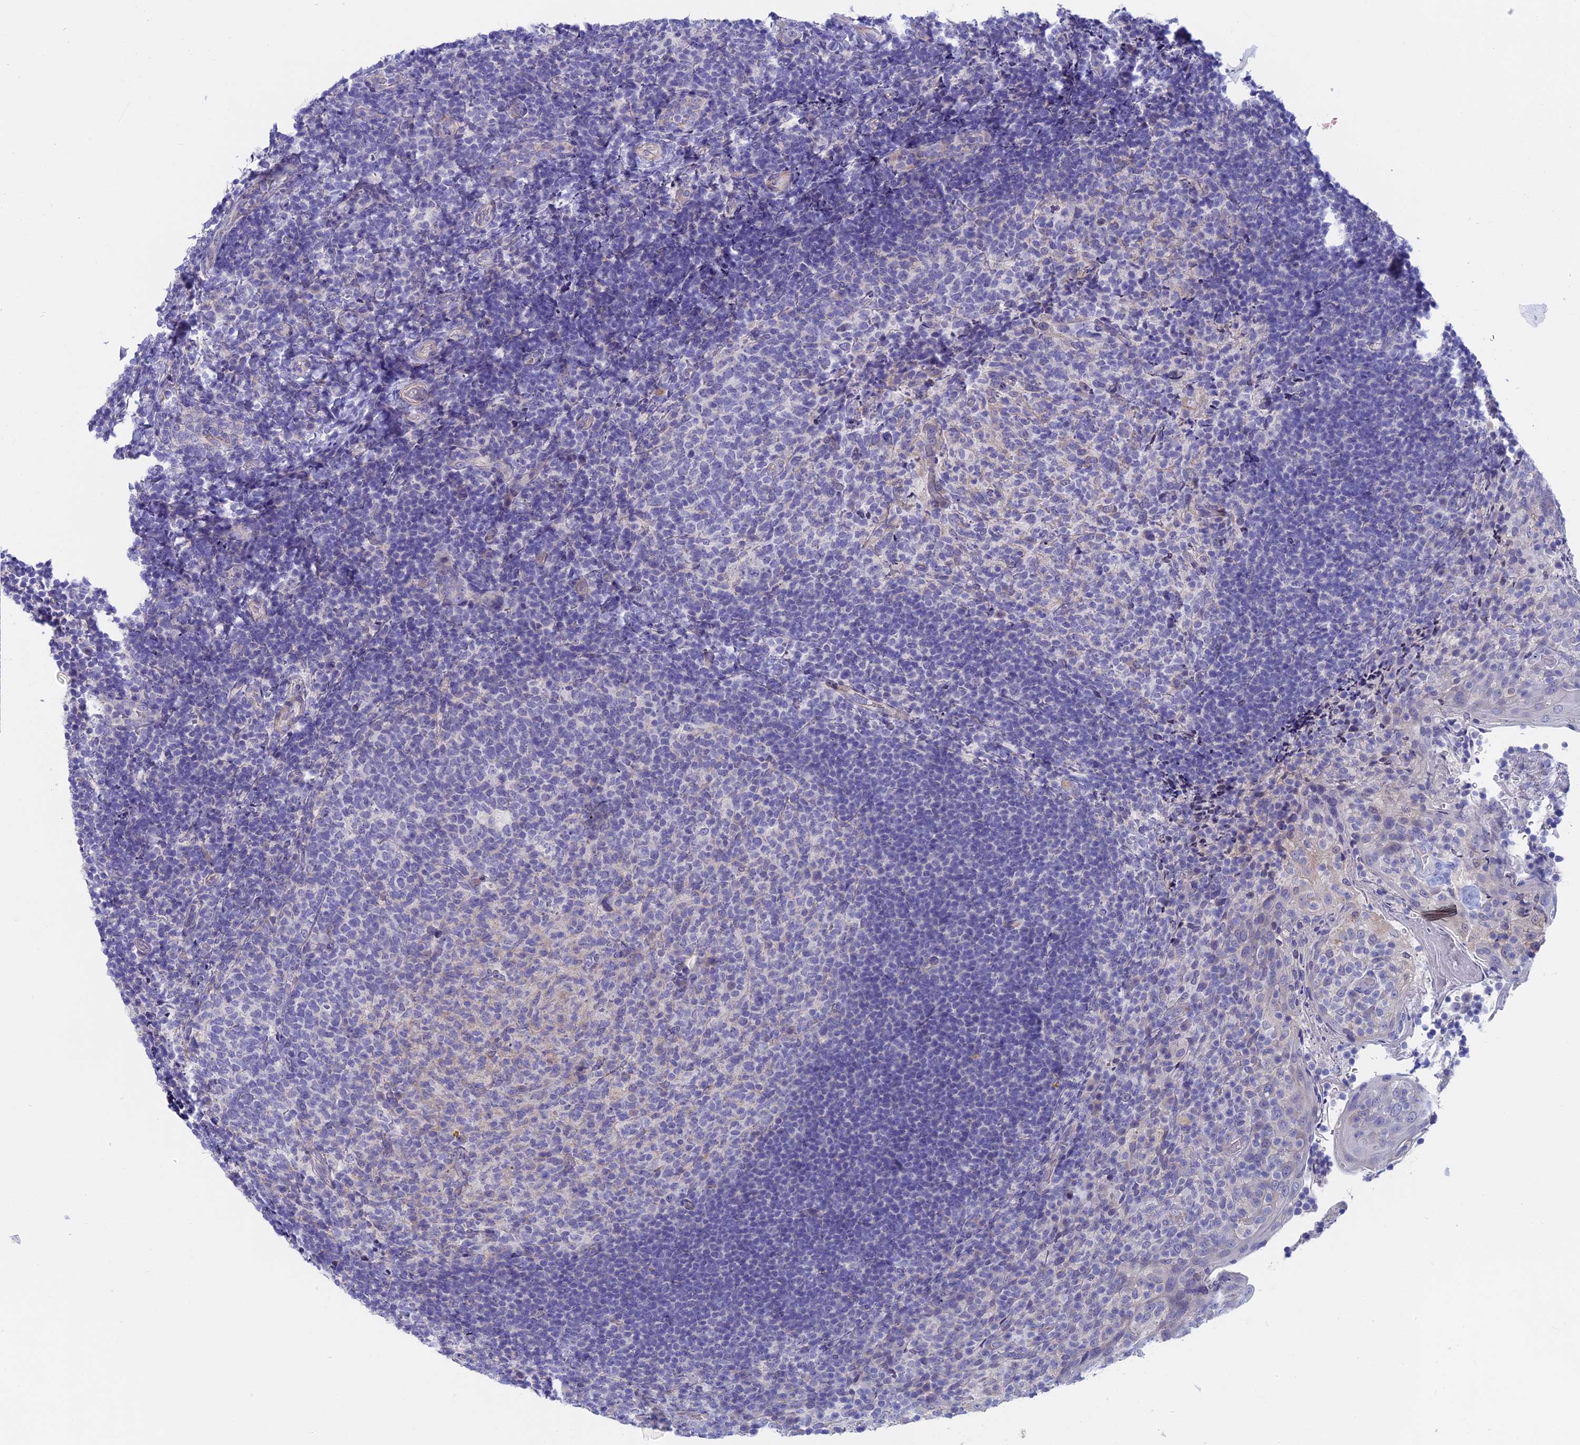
{"staining": {"intensity": "negative", "quantity": "none", "location": "none"}, "tissue": "tonsil", "cell_type": "Germinal center cells", "image_type": "normal", "snomed": [{"axis": "morphology", "description": "Normal tissue, NOS"}, {"axis": "topography", "description": "Tonsil"}], "caption": "The immunohistochemistry image has no significant expression in germinal center cells of tonsil.", "gene": "GLB1L", "patient": {"sex": "female", "age": 10}}